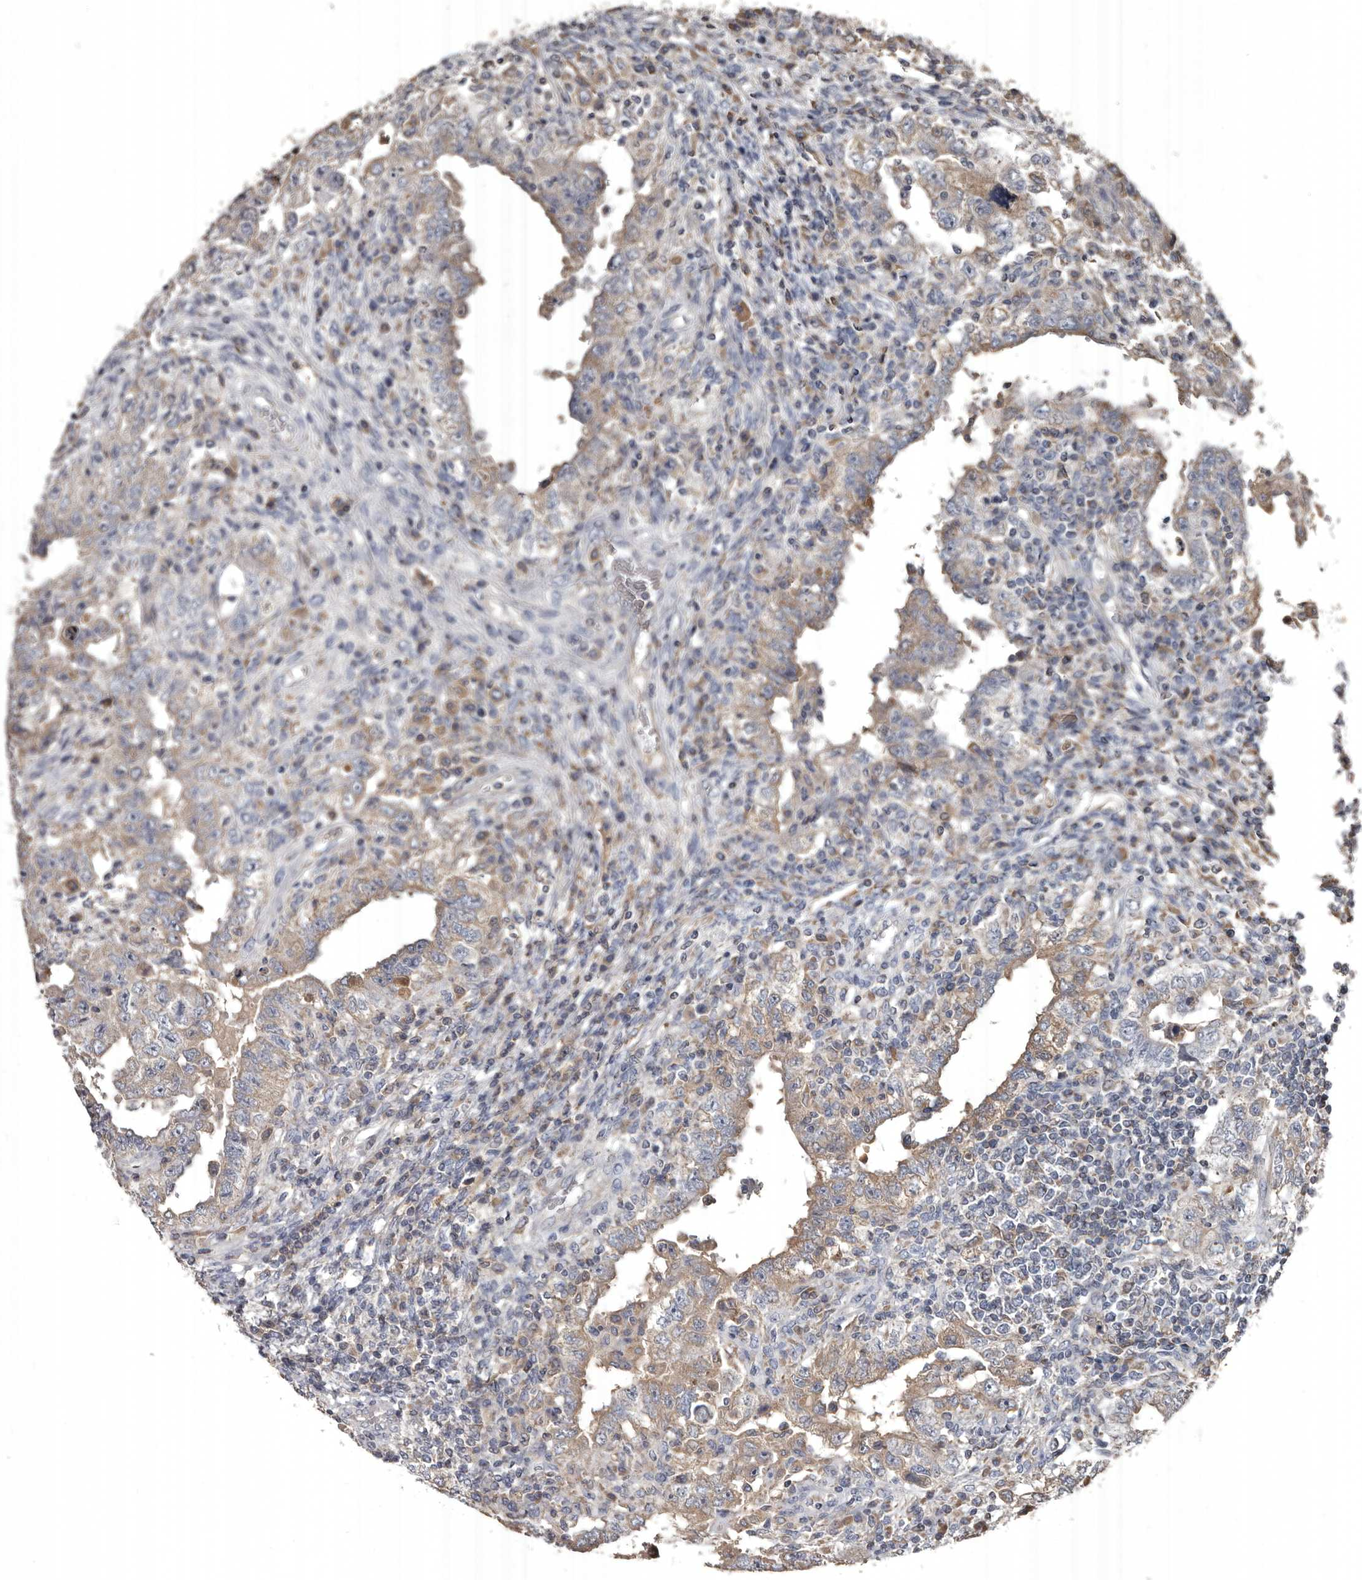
{"staining": {"intensity": "moderate", "quantity": "25%-75%", "location": "cytoplasmic/membranous"}, "tissue": "testis cancer", "cell_type": "Tumor cells", "image_type": "cancer", "snomed": [{"axis": "morphology", "description": "Carcinoma, Embryonal, NOS"}, {"axis": "topography", "description": "Testis"}], "caption": "Protein staining displays moderate cytoplasmic/membranous positivity in approximately 25%-75% of tumor cells in testis cancer (embryonal carcinoma). (Stains: DAB (3,3'-diaminobenzidine) in brown, nuclei in blue, Microscopy: brightfield microscopy at high magnification).", "gene": "GREB1", "patient": {"sex": "male", "age": 26}}